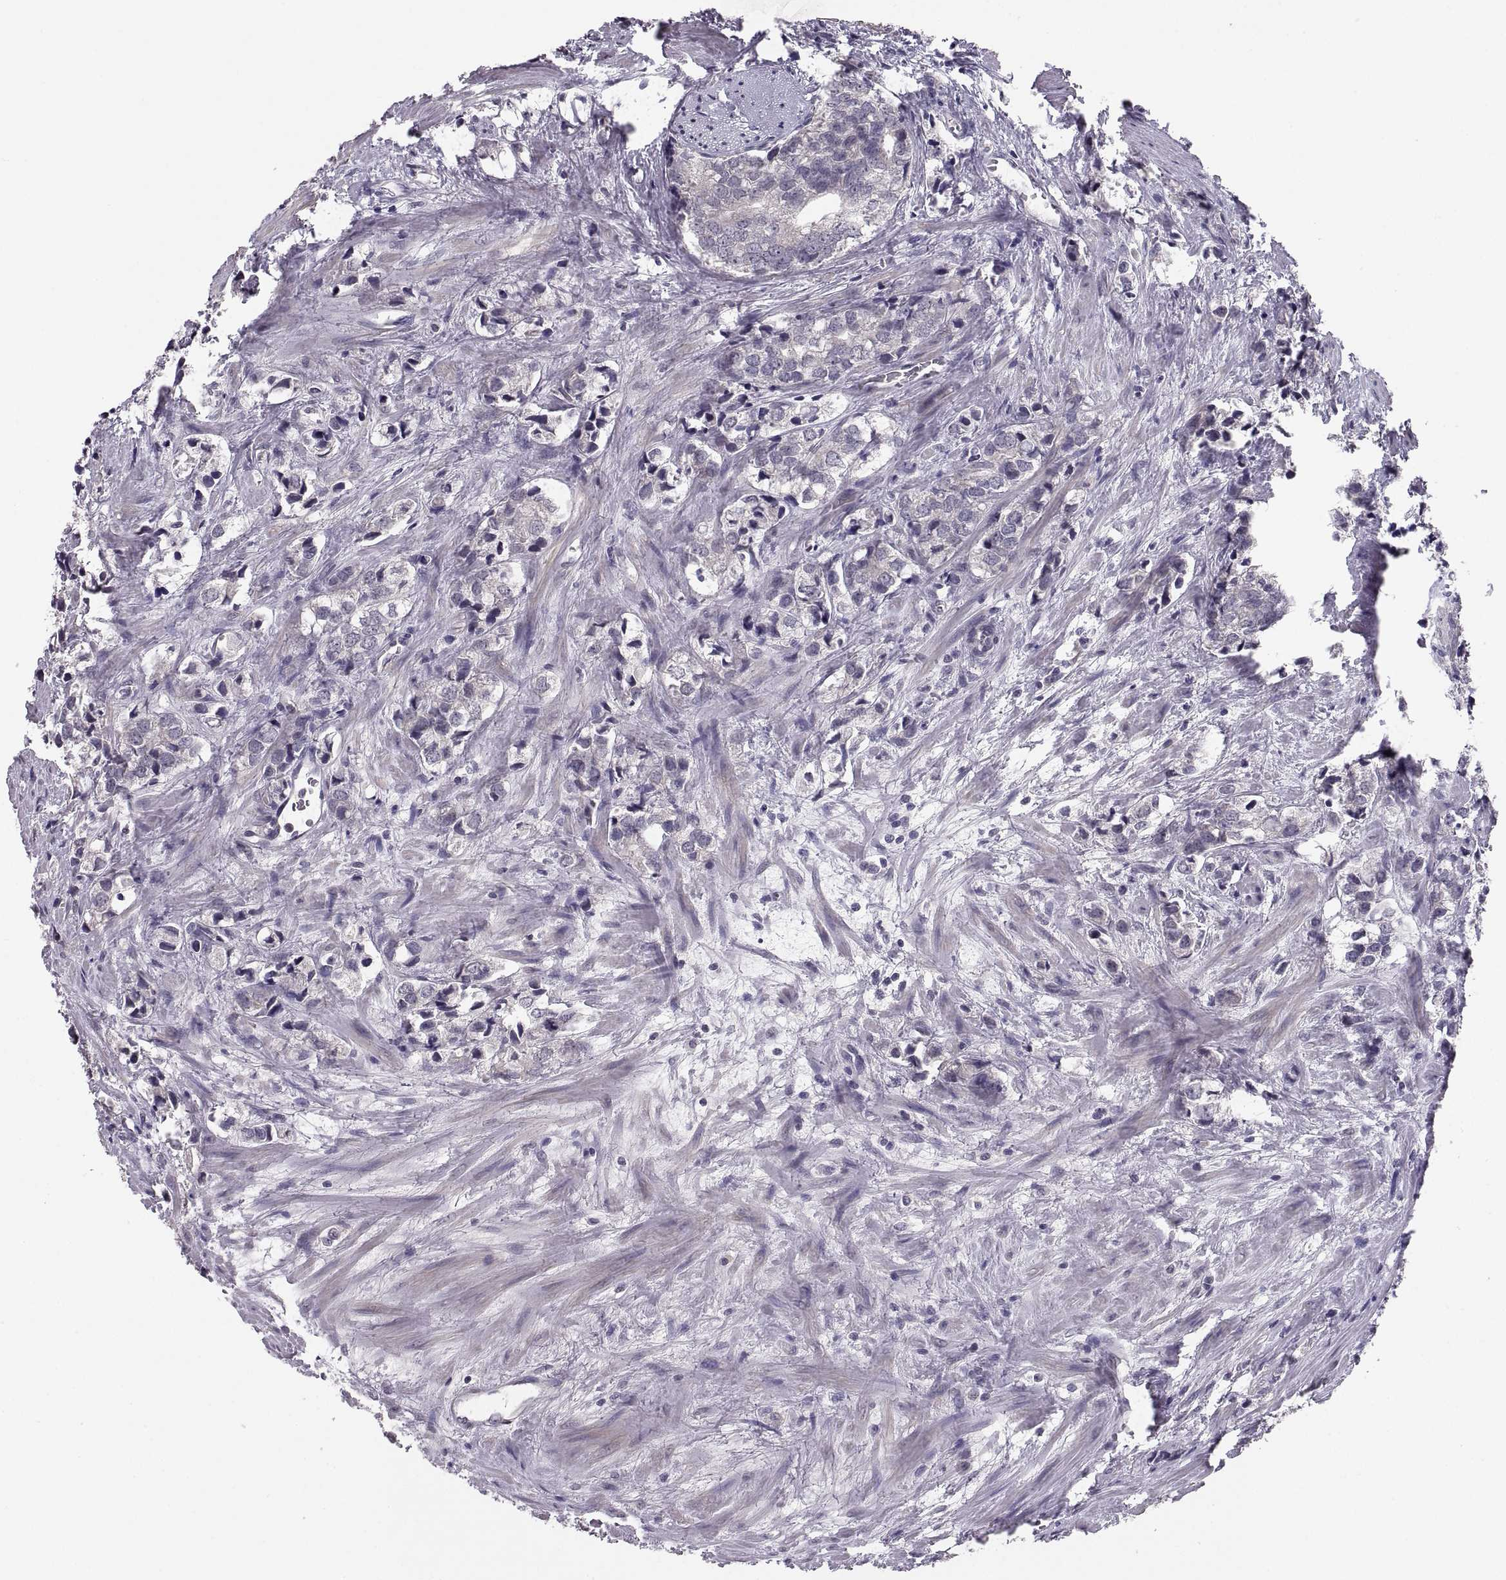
{"staining": {"intensity": "negative", "quantity": "none", "location": "none"}, "tissue": "prostate cancer", "cell_type": "Tumor cells", "image_type": "cancer", "snomed": [{"axis": "morphology", "description": "Adenocarcinoma, NOS"}, {"axis": "topography", "description": "Prostate and seminal vesicle, NOS"}], "caption": "IHC of adenocarcinoma (prostate) displays no expression in tumor cells.", "gene": "PAX2", "patient": {"sex": "male", "age": 63}}